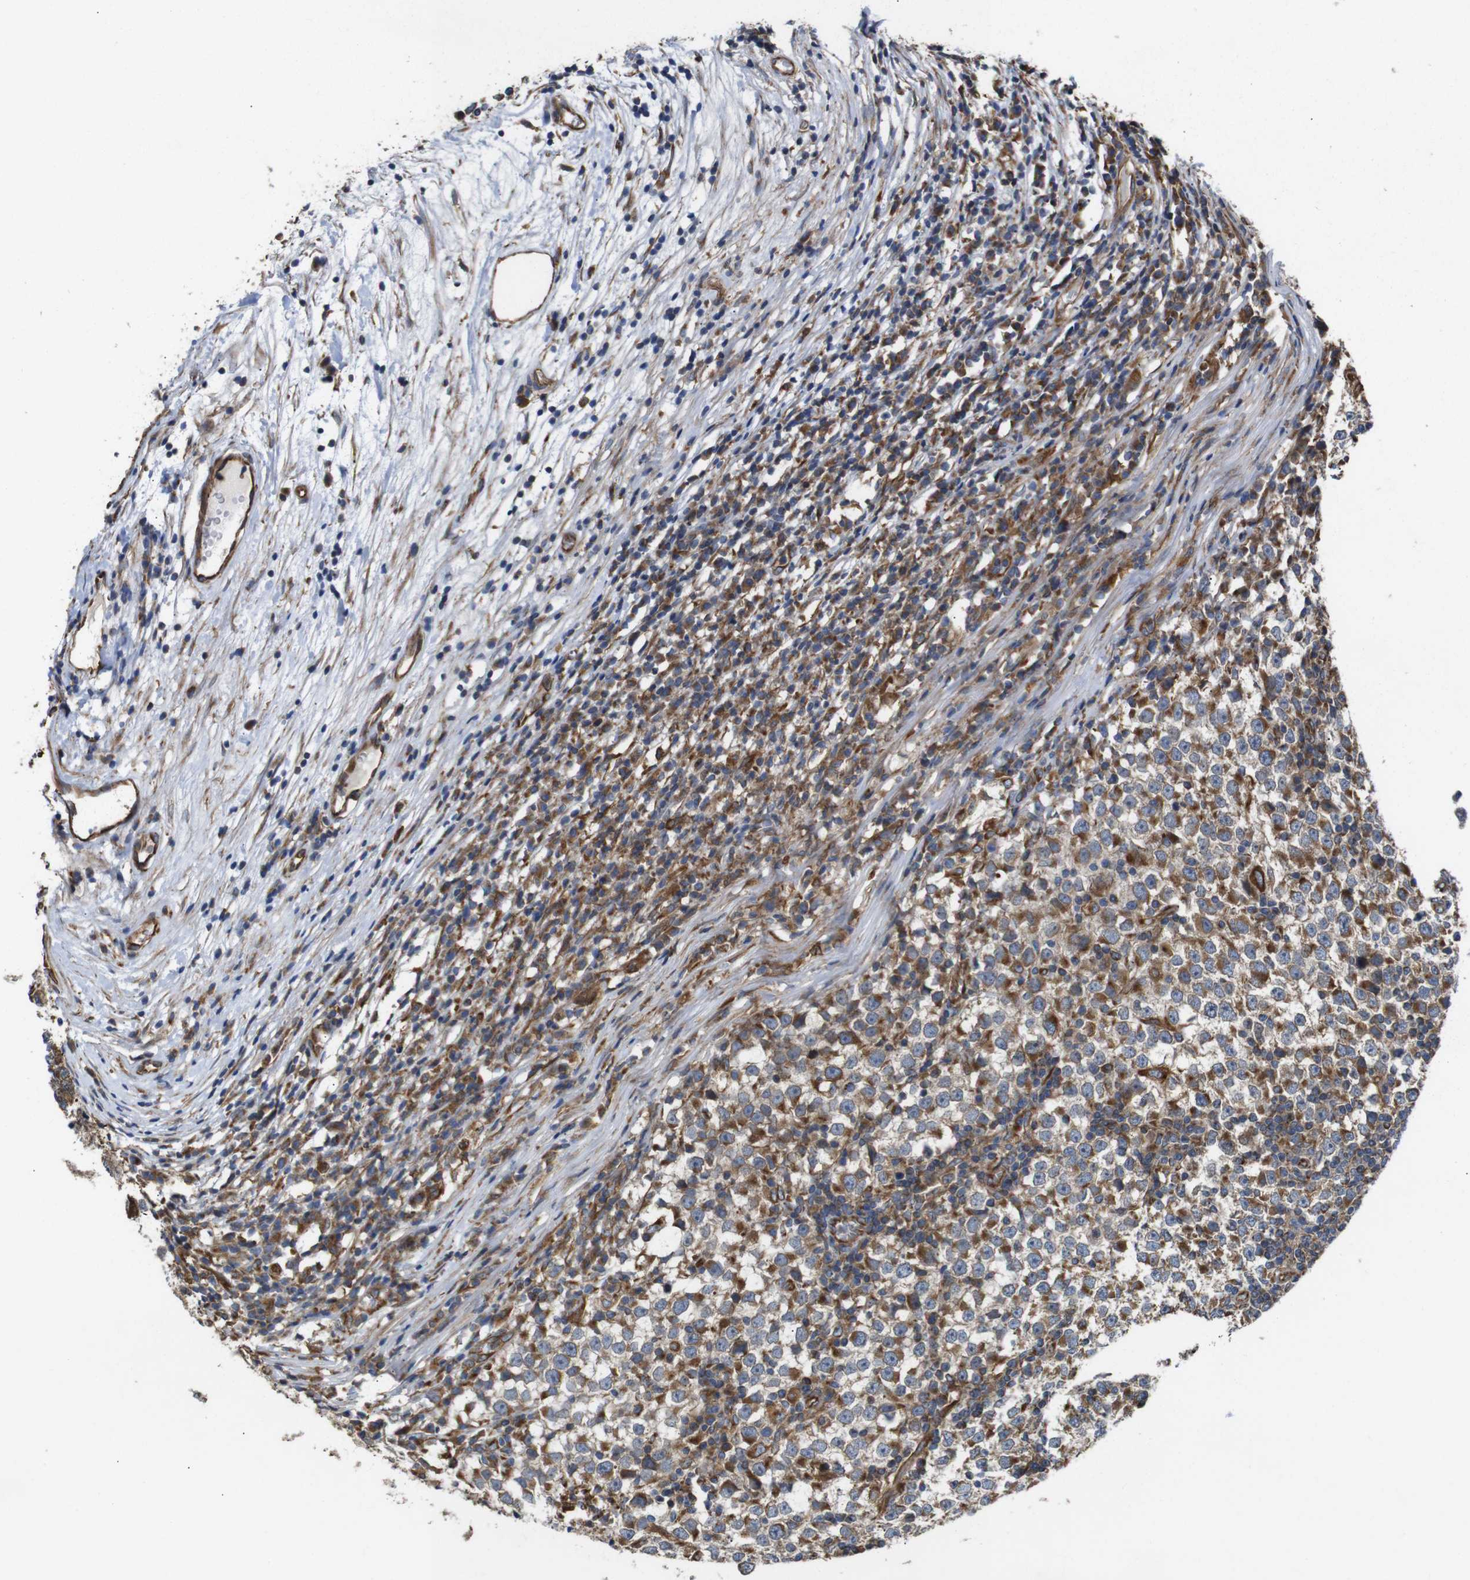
{"staining": {"intensity": "moderate", "quantity": ">75%", "location": "cytoplasmic/membranous"}, "tissue": "testis cancer", "cell_type": "Tumor cells", "image_type": "cancer", "snomed": [{"axis": "morphology", "description": "Seminoma, NOS"}, {"axis": "topography", "description": "Testis"}], "caption": "This is an image of IHC staining of testis cancer, which shows moderate expression in the cytoplasmic/membranous of tumor cells.", "gene": "POMK", "patient": {"sex": "male", "age": 65}}